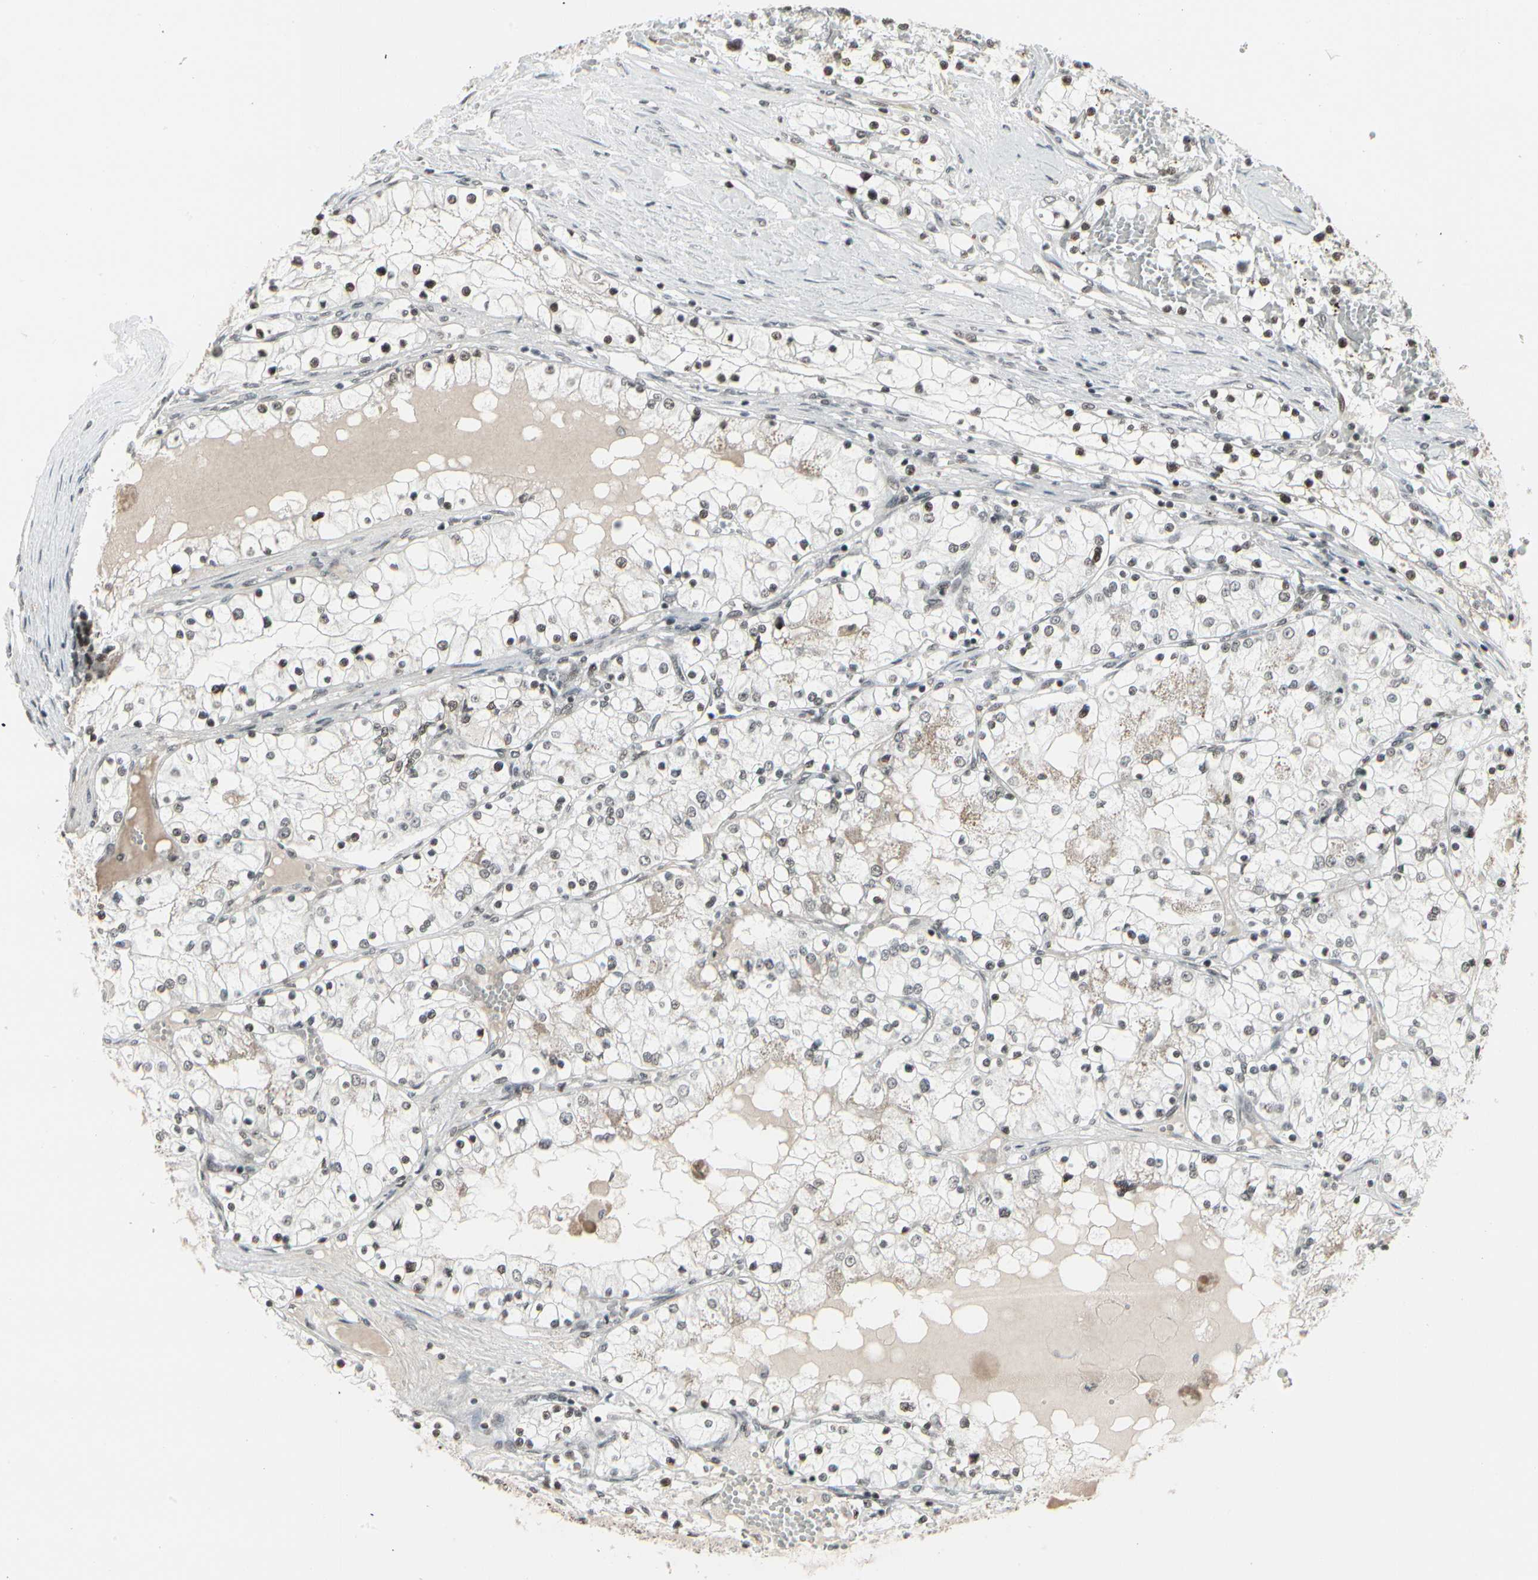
{"staining": {"intensity": "strong", "quantity": "25%-75%", "location": "nuclear"}, "tissue": "renal cancer", "cell_type": "Tumor cells", "image_type": "cancer", "snomed": [{"axis": "morphology", "description": "Adenocarcinoma, NOS"}, {"axis": "topography", "description": "Kidney"}], "caption": "Protein staining of renal cancer tissue shows strong nuclear positivity in approximately 25%-75% of tumor cells.", "gene": "HMG20A", "patient": {"sex": "male", "age": 68}}